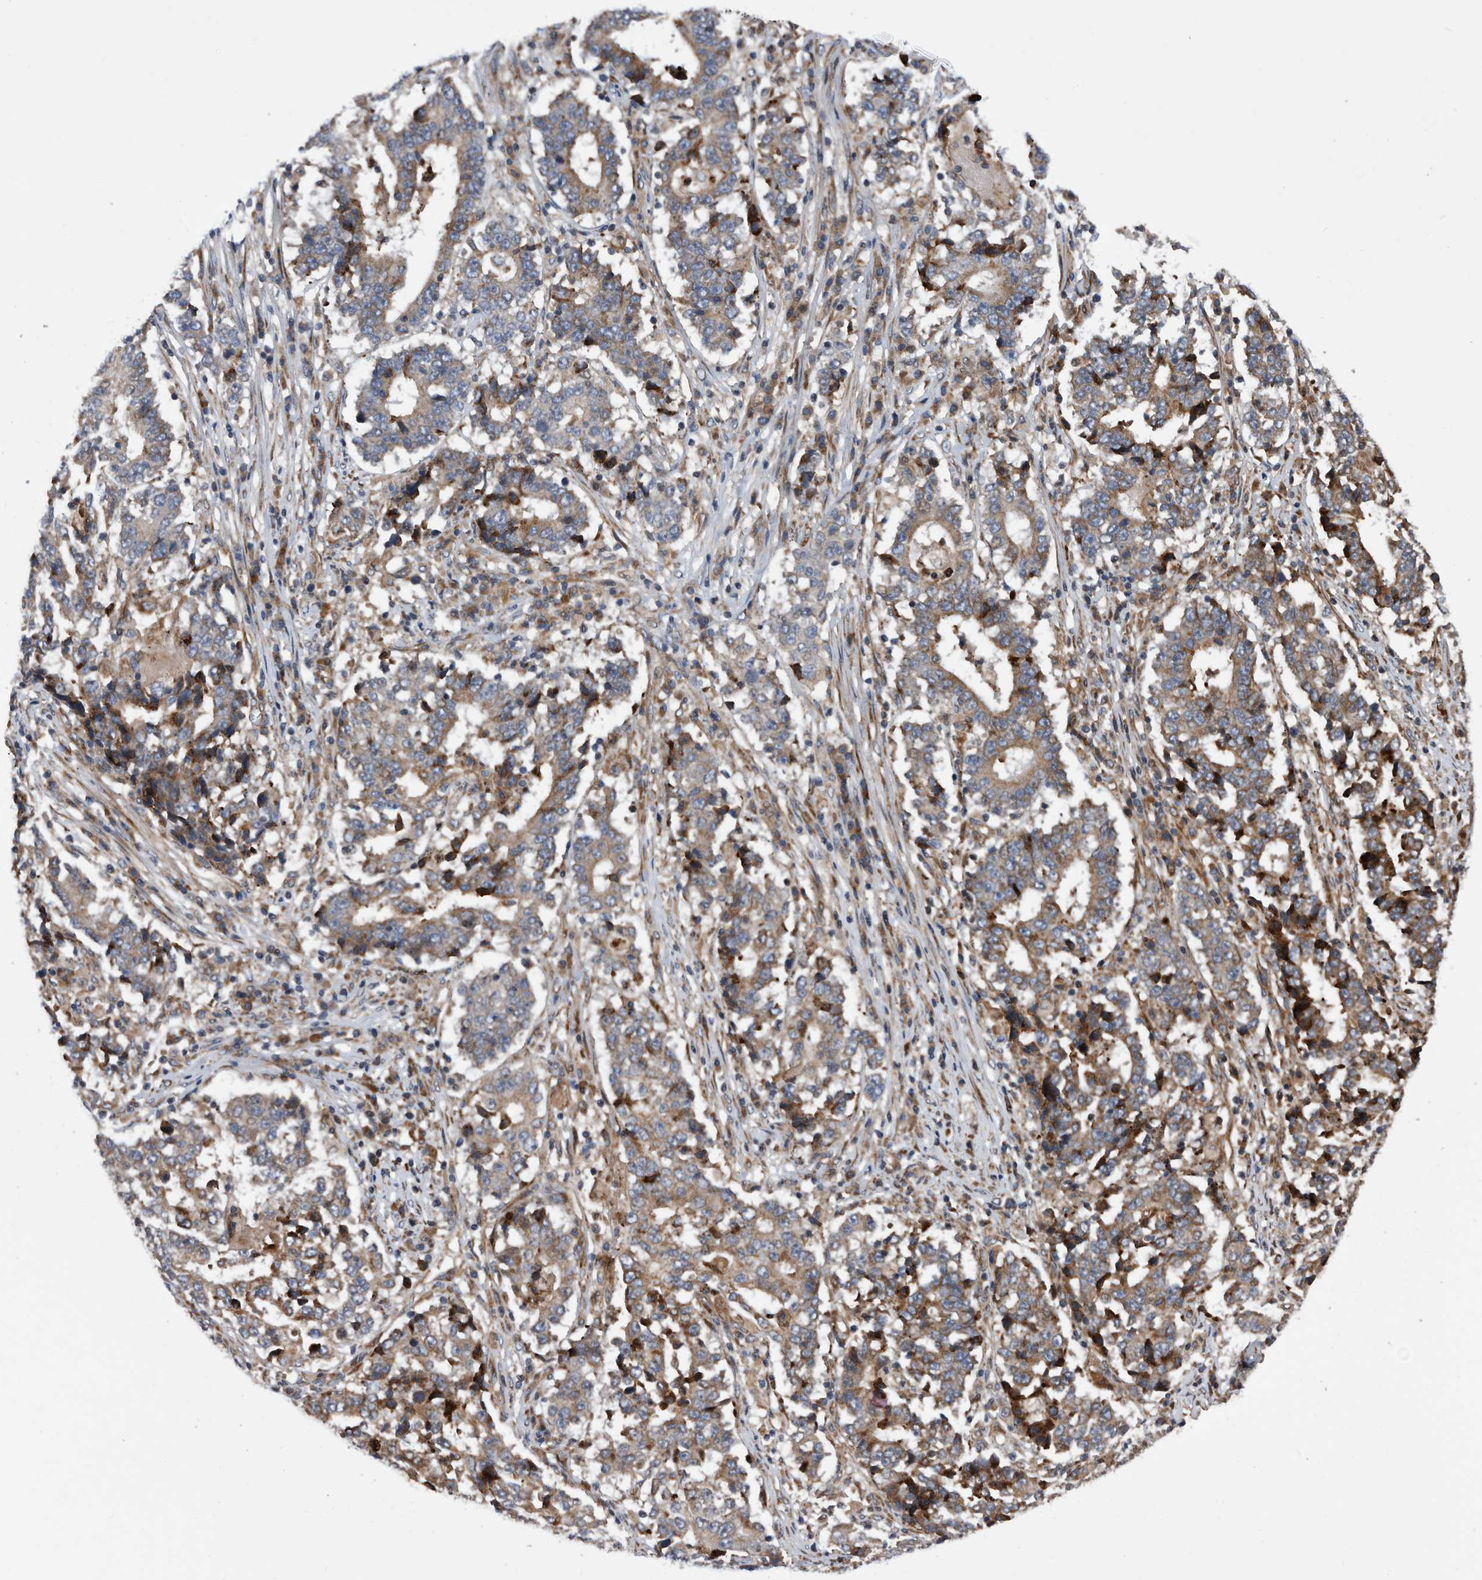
{"staining": {"intensity": "moderate", "quantity": ">75%", "location": "cytoplasmic/membranous"}, "tissue": "stomach cancer", "cell_type": "Tumor cells", "image_type": "cancer", "snomed": [{"axis": "morphology", "description": "Adenocarcinoma, NOS"}, {"axis": "topography", "description": "Stomach"}], "caption": "Immunohistochemistry (DAB (3,3'-diaminobenzidine)) staining of human stomach cancer (adenocarcinoma) exhibits moderate cytoplasmic/membranous protein expression in about >75% of tumor cells.", "gene": "SERINC2", "patient": {"sex": "male", "age": 59}}